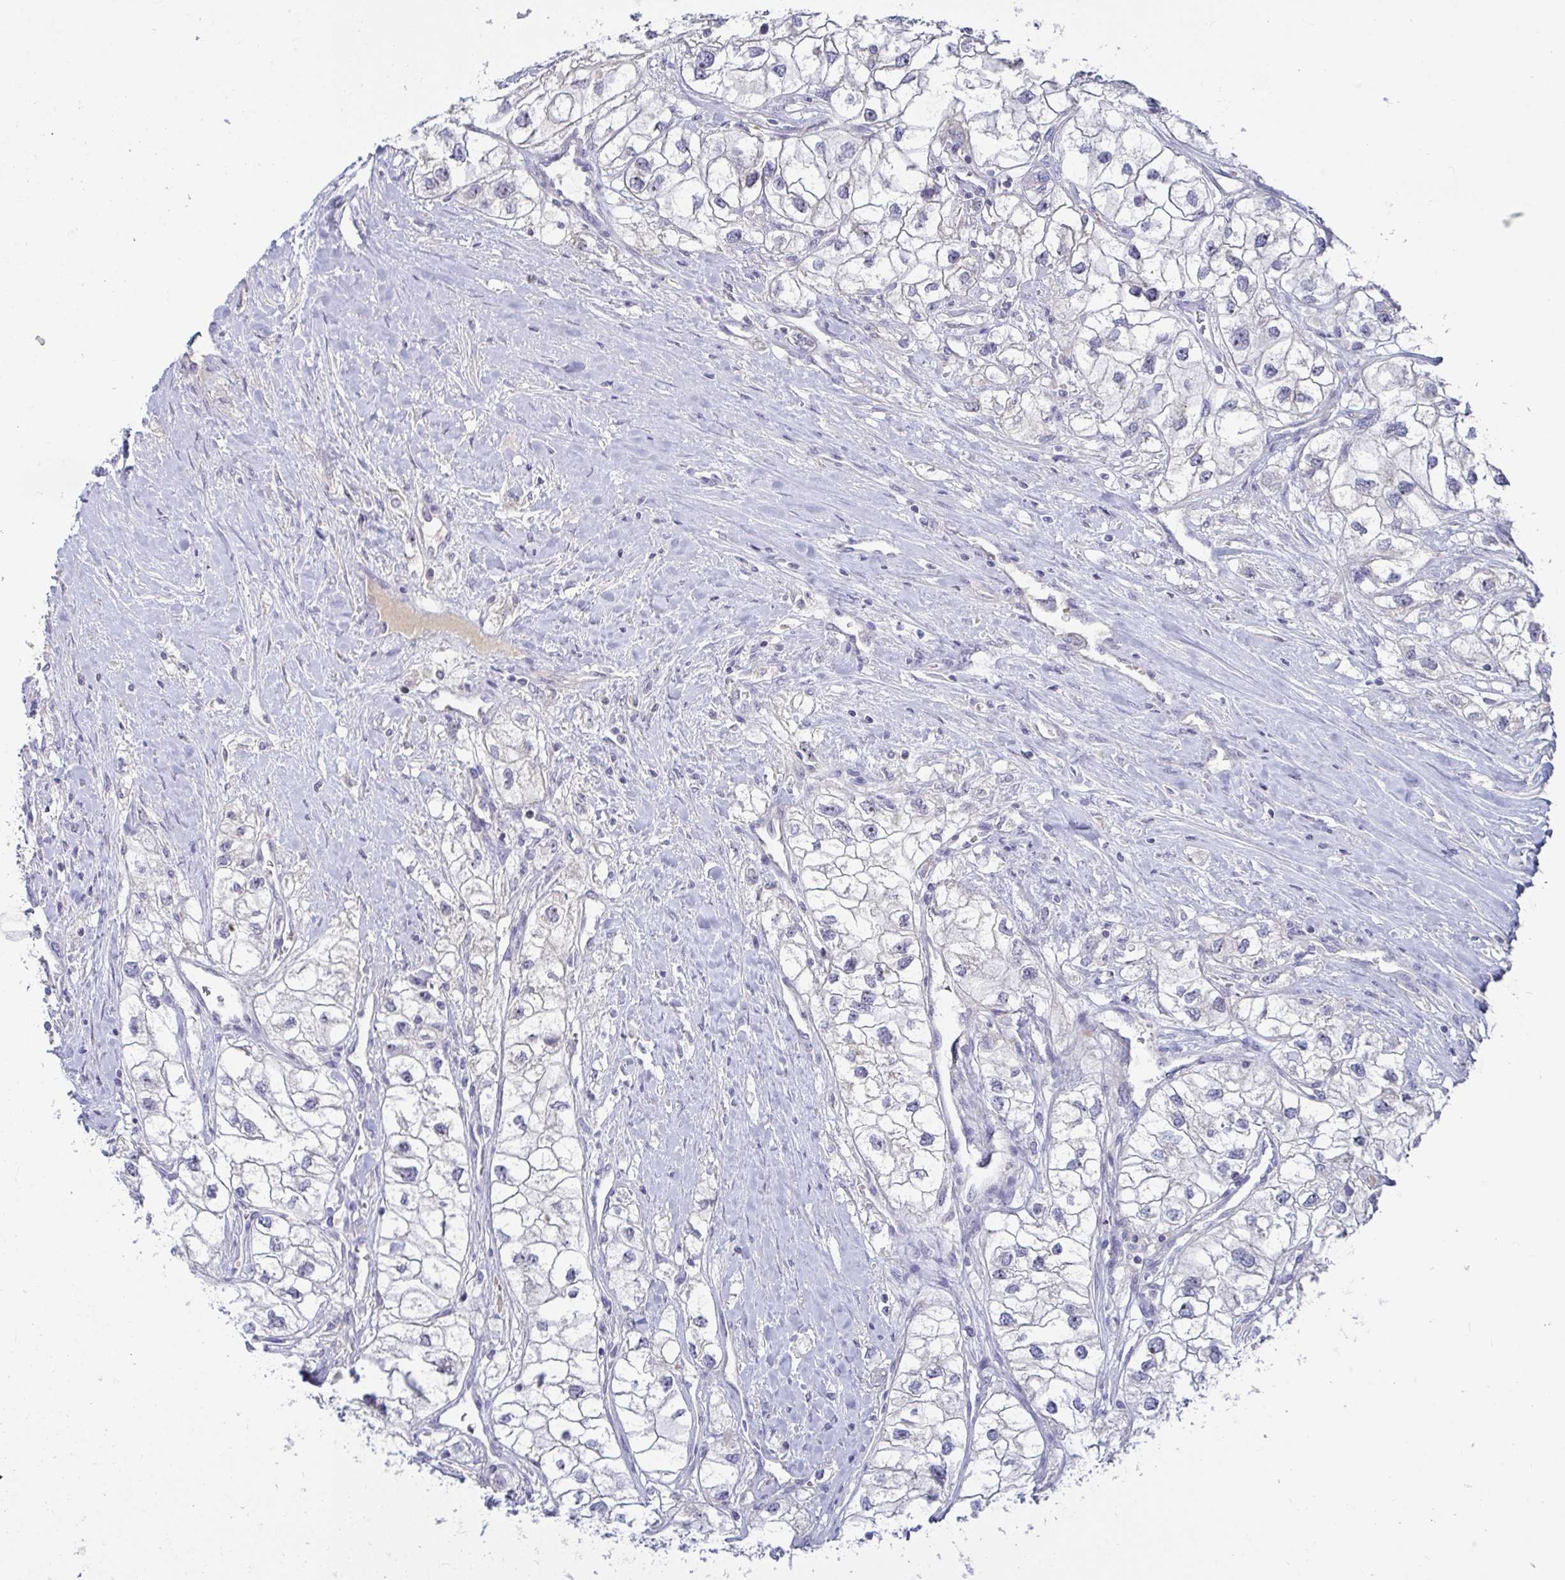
{"staining": {"intensity": "moderate", "quantity": "25%-75%", "location": "nuclear"}, "tissue": "renal cancer", "cell_type": "Tumor cells", "image_type": "cancer", "snomed": [{"axis": "morphology", "description": "Adenocarcinoma, NOS"}, {"axis": "topography", "description": "Kidney"}], "caption": "Tumor cells reveal medium levels of moderate nuclear staining in about 25%-75% of cells in human renal cancer (adenocarcinoma).", "gene": "MYC", "patient": {"sex": "male", "age": 59}}